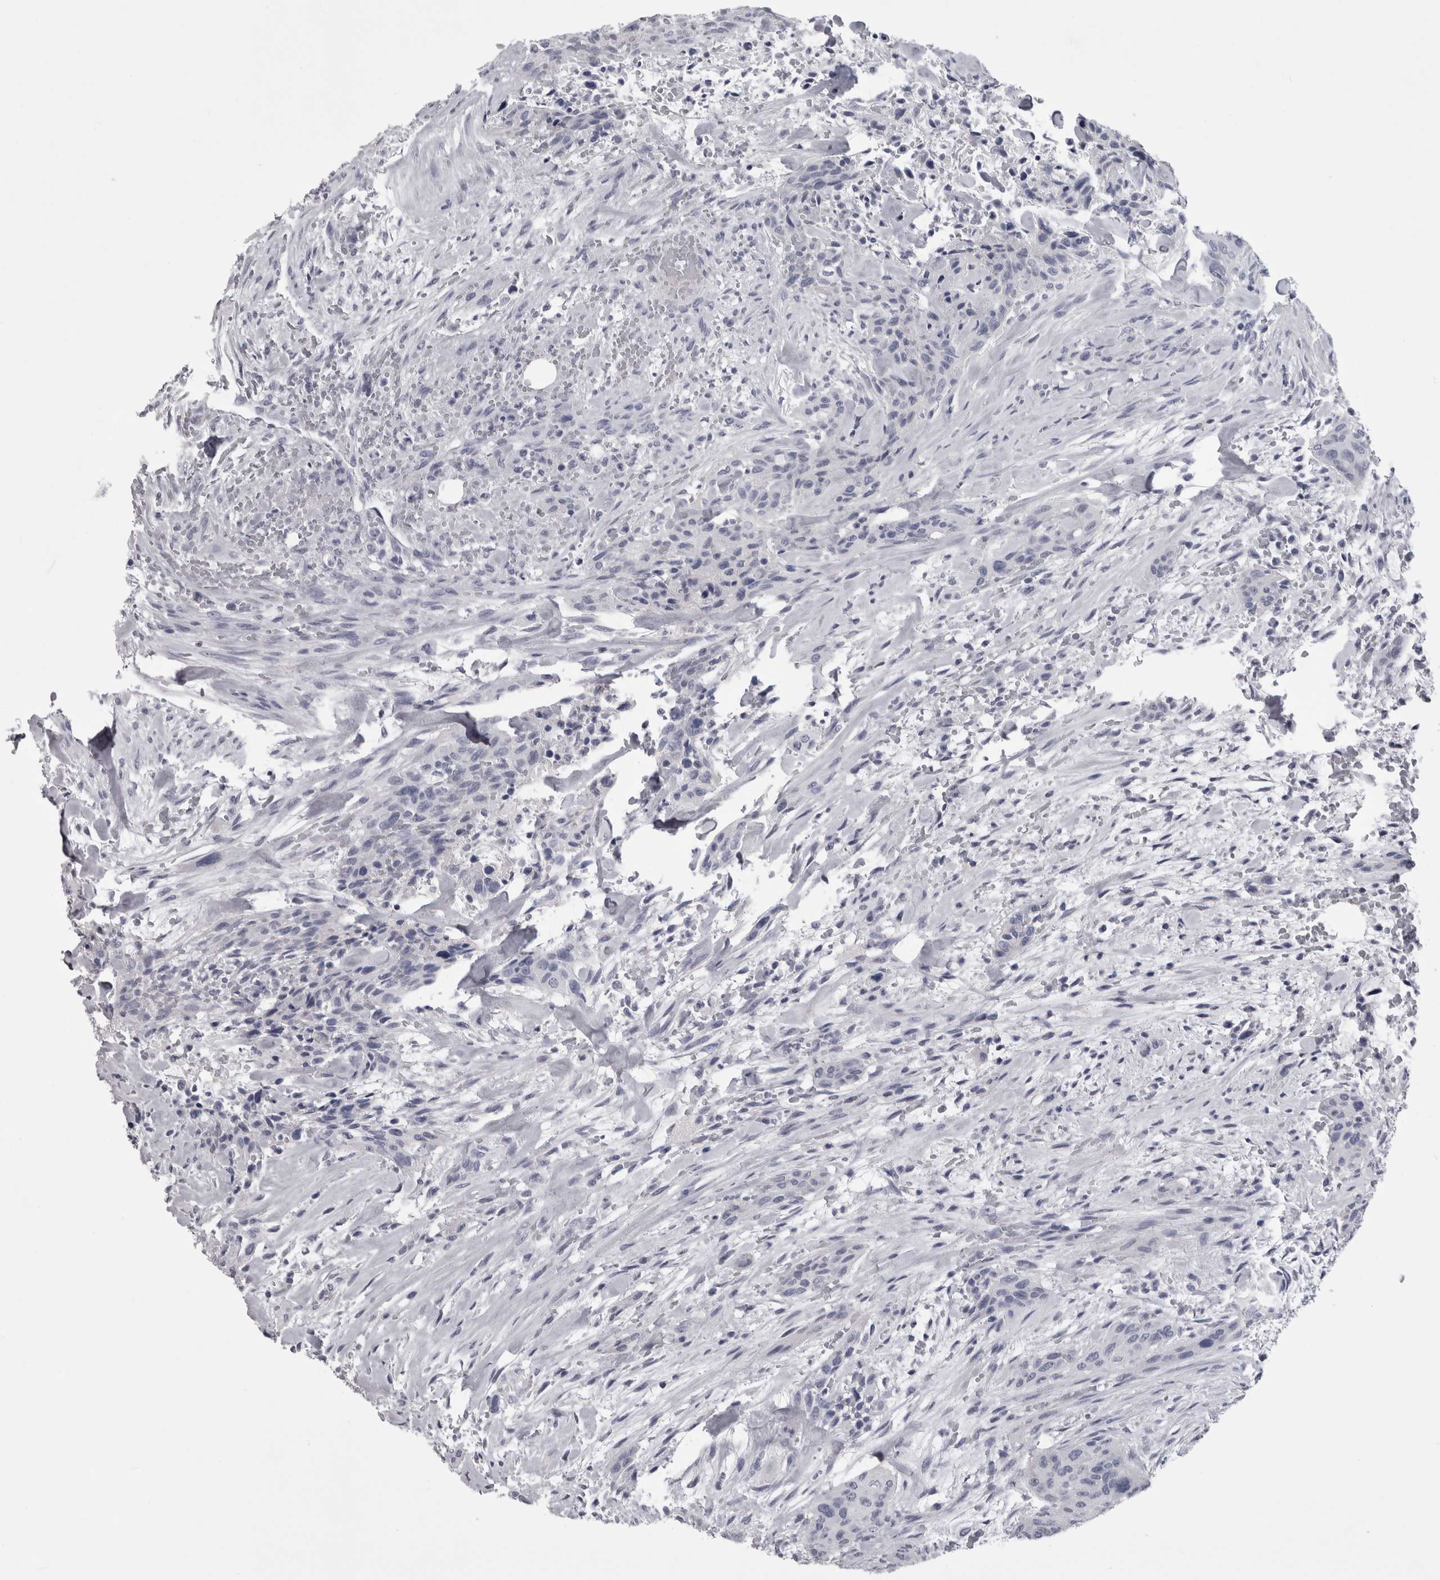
{"staining": {"intensity": "negative", "quantity": "none", "location": "none"}, "tissue": "urothelial cancer", "cell_type": "Tumor cells", "image_type": "cancer", "snomed": [{"axis": "morphology", "description": "Urothelial carcinoma, High grade"}, {"axis": "topography", "description": "Urinary bladder"}], "caption": "Human high-grade urothelial carcinoma stained for a protein using immunohistochemistry (IHC) demonstrates no expression in tumor cells.", "gene": "AFMID", "patient": {"sex": "male", "age": 35}}